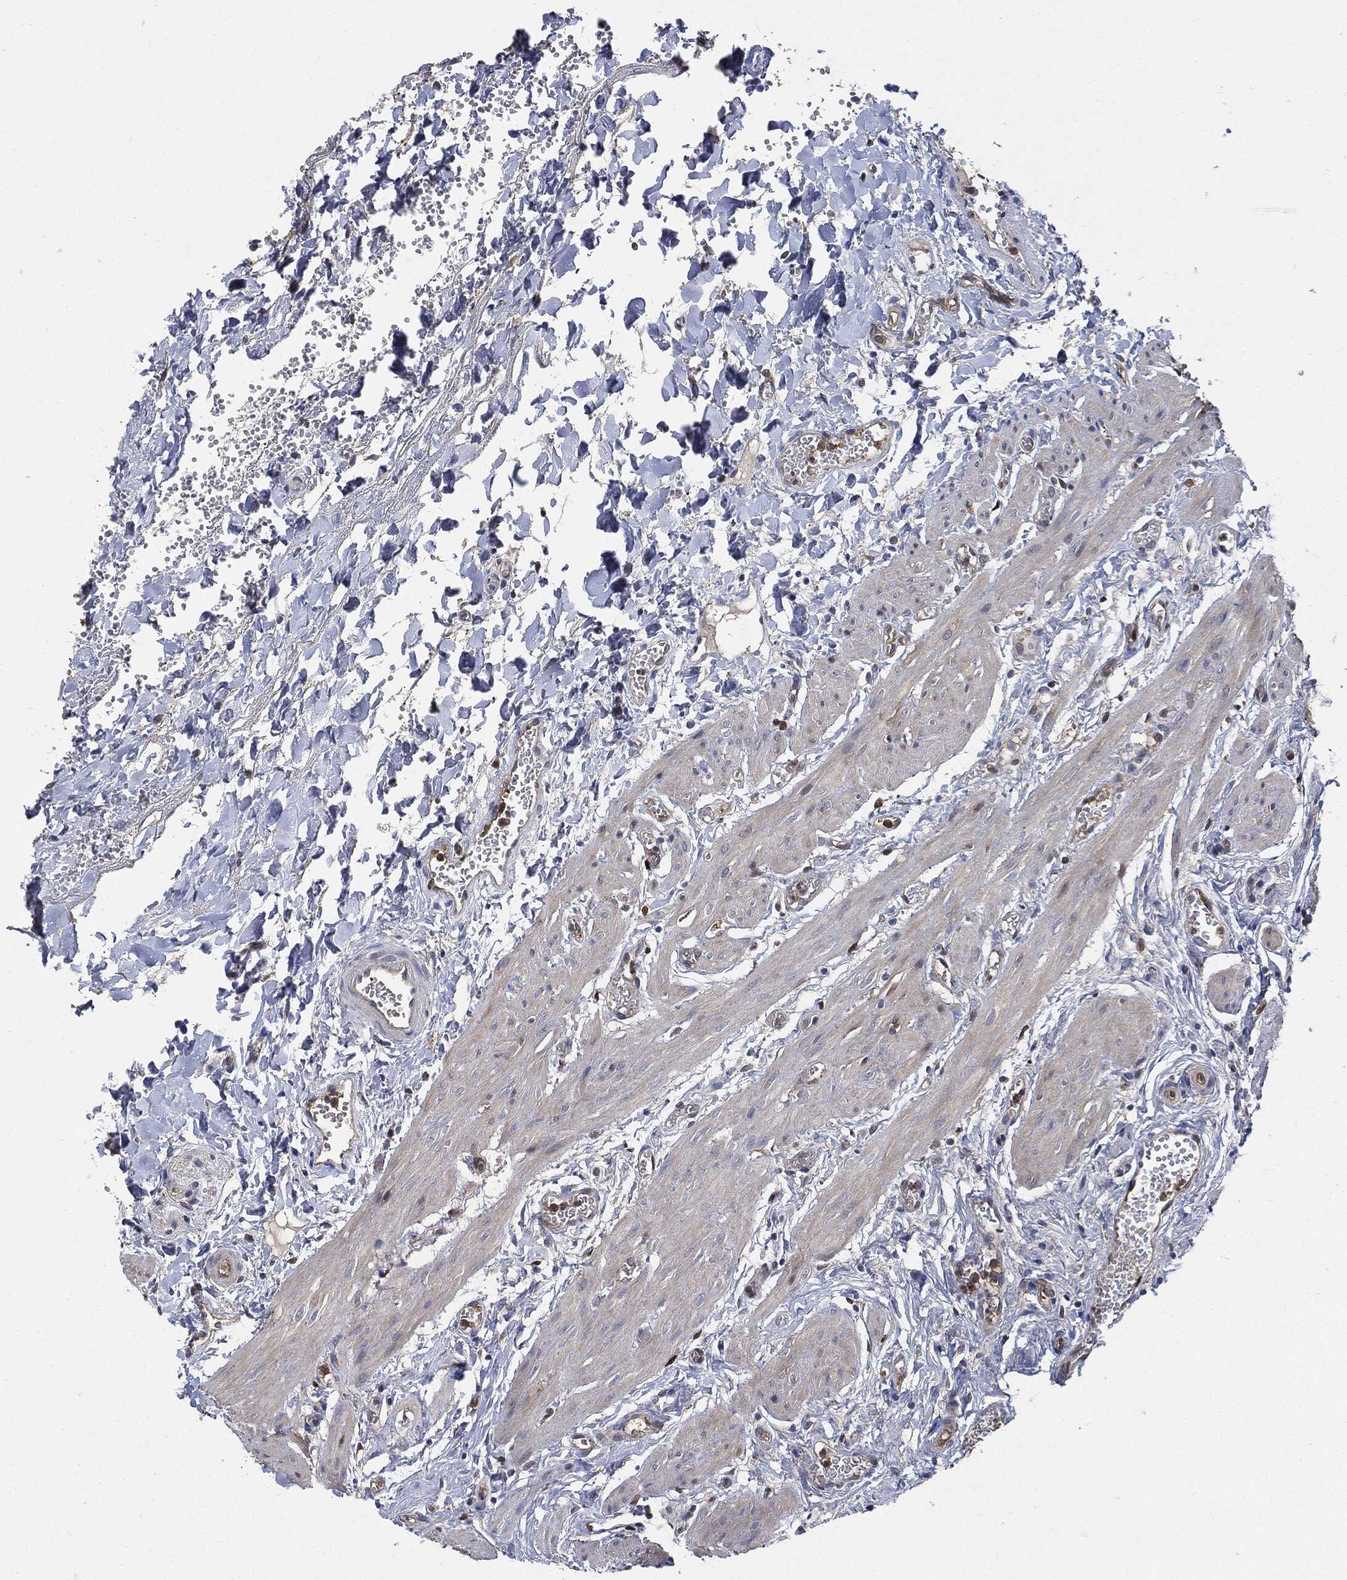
{"staining": {"intensity": "strong", "quantity": ">75%", "location": "cytoplasmic/membranous"}, "tissue": "gallbladder", "cell_type": "Glandular cells", "image_type": "normal", "snomed": [{"axis": "morphology", "description": "Normal tissue, NOS"}, {"axis": "topography", "description": "Gallbladder"}], "caption": "Protein expression analysis of unremarkable gallbladder displays strong cytoplasmic/membranous expression in about >75% of glandular cells. The staining is performed using DAB (3,3'-diaminobenzidine) brown chromogen to label protein expression. The nuclei are counter-stained blue using hematoxylin.", "gene": "XPNPEP1", "patient": {"sex": "female", "age": 24}}